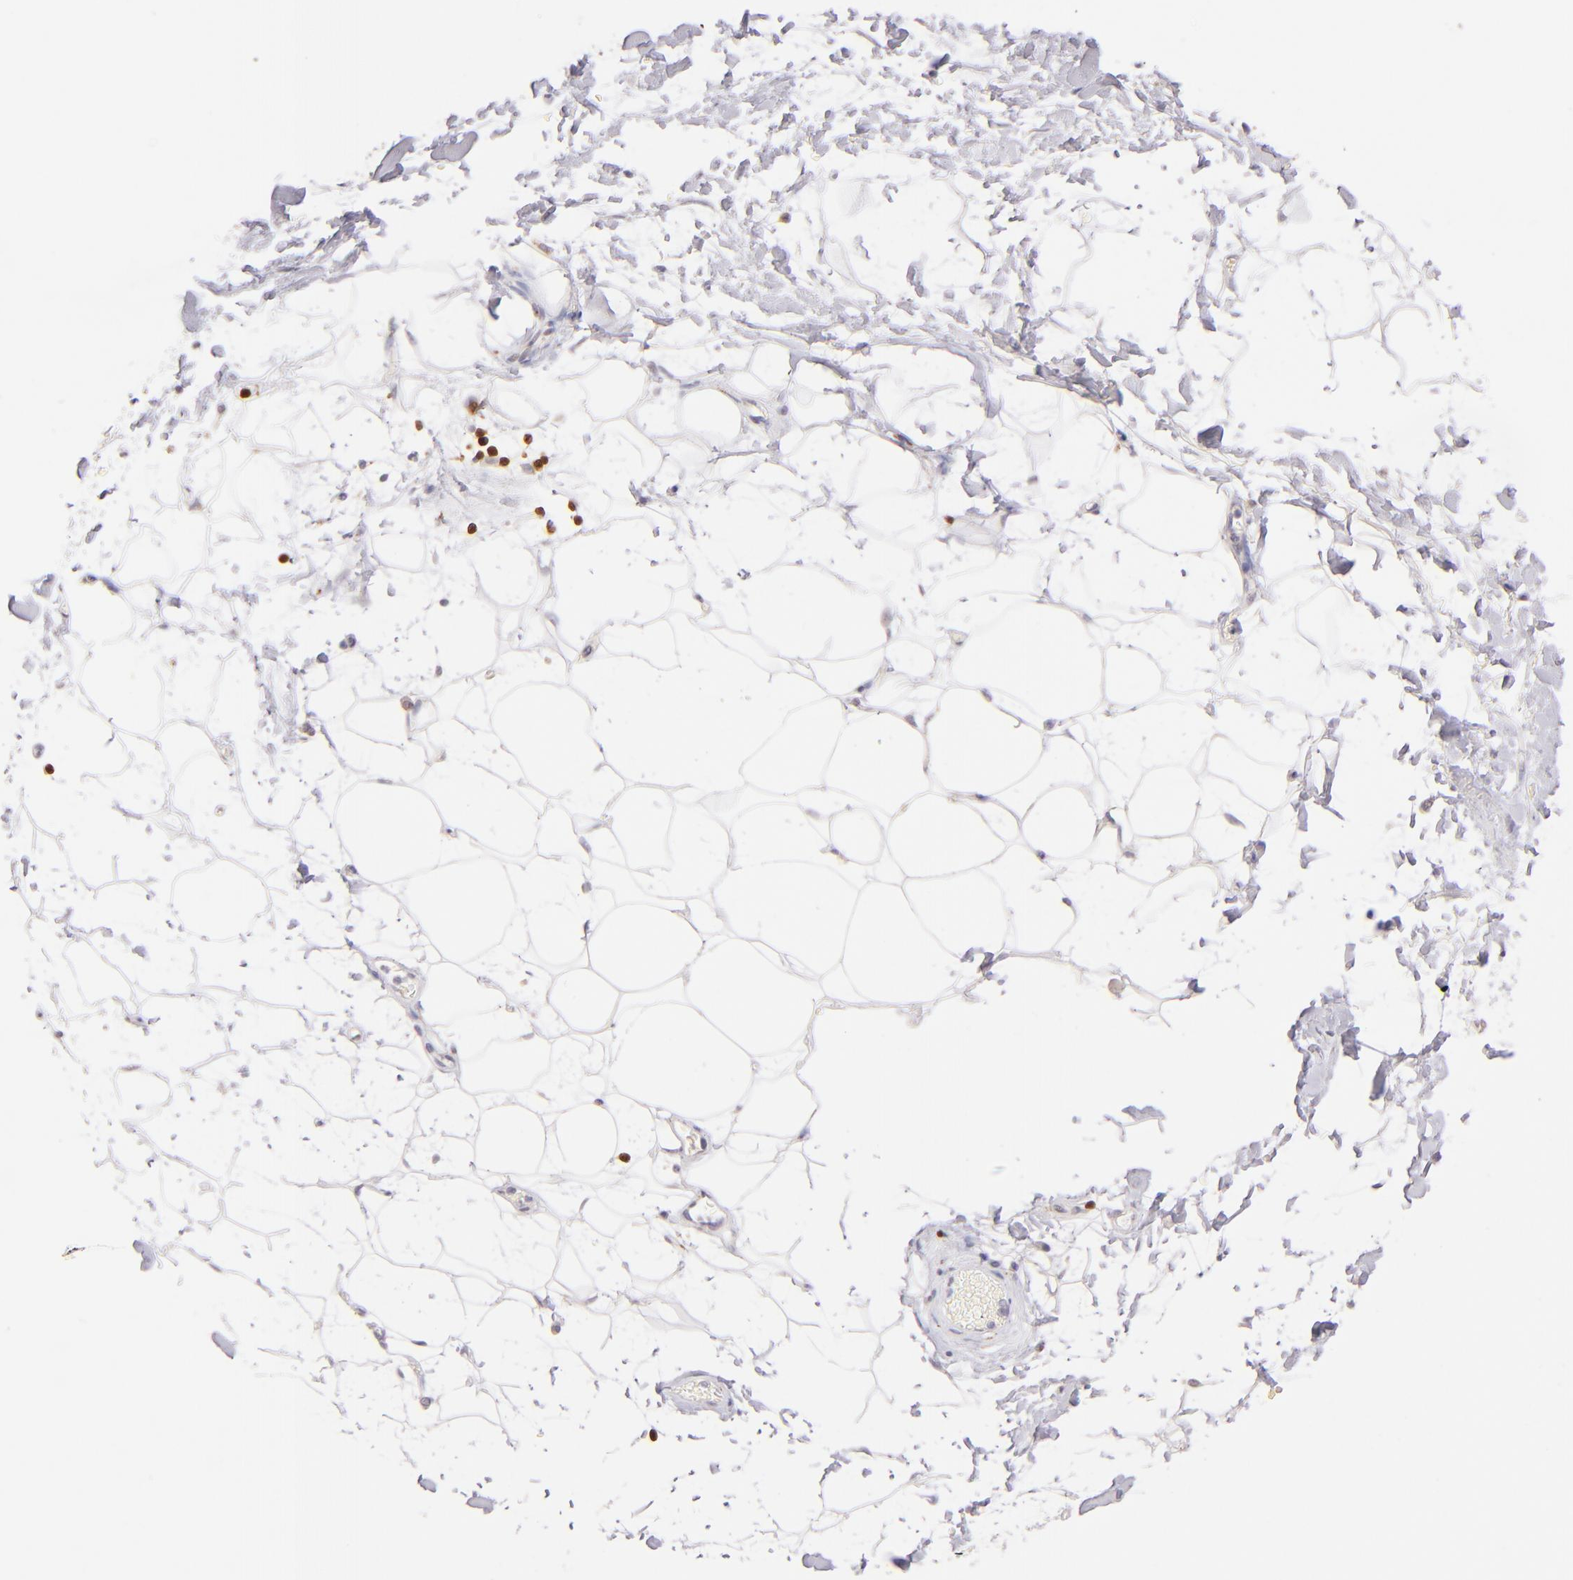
{"staining": {"intensity": "negative", "quantity": "none", "location": "none"}, "tissue": "adipose tissue", "cell_type": "Adipocytes", "image_type": "normal", "snomed": [{"axis": "morphology", "description": "Normal tissue, NOS"}, {"axis": "topography", "description": "Soft tissue"}], "caption": "Immunohistochemical staining of unremarkable human adipose tissue displays no significant positivity in adipocytes.", "gene": "ZAP70", "patient": {"sex": "male", "age": 72}}